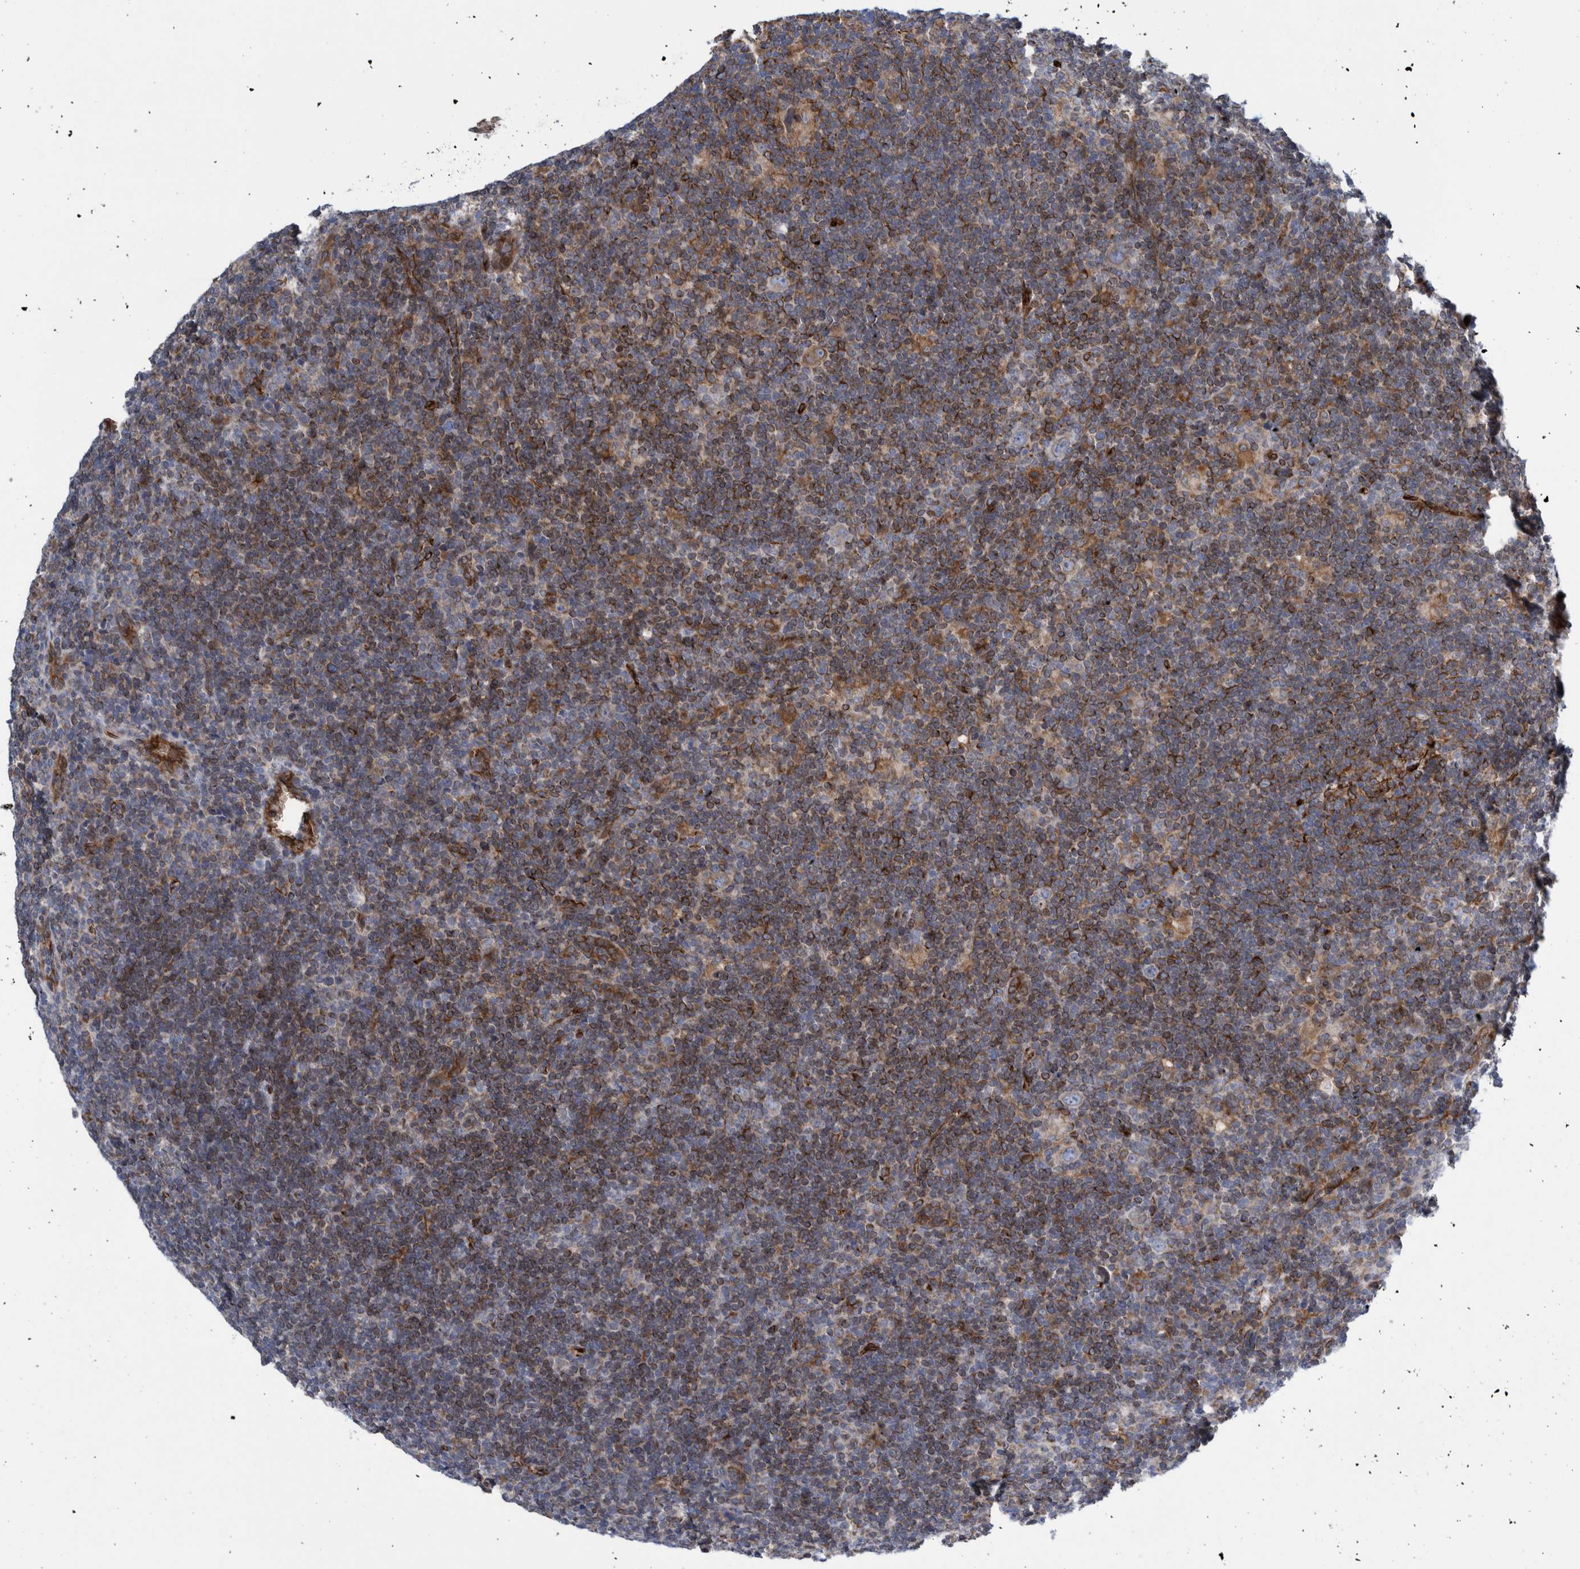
{"staining": {"intensity": "negative", "quantity": "none", "location": "none"}, "tissue": "lymphoma", "cell_type": "Tumor cells", "image_type": "cancer", "snomed": [{"axis": "morphology", "description": "Hodgkin's disease, NOS"}, {"axis": "topography", "description": "Lymph node"}], "caption": "Tumor cells are negative for protein expression in human lymphoma. (Stains: DAB immunohistochemistry (IHC) with hematoxylin counter stain, Microscopy: brightfield microscopy at high magnification).", "gene": "THEM6", "patient": {"sex": "female", "age": 57}}